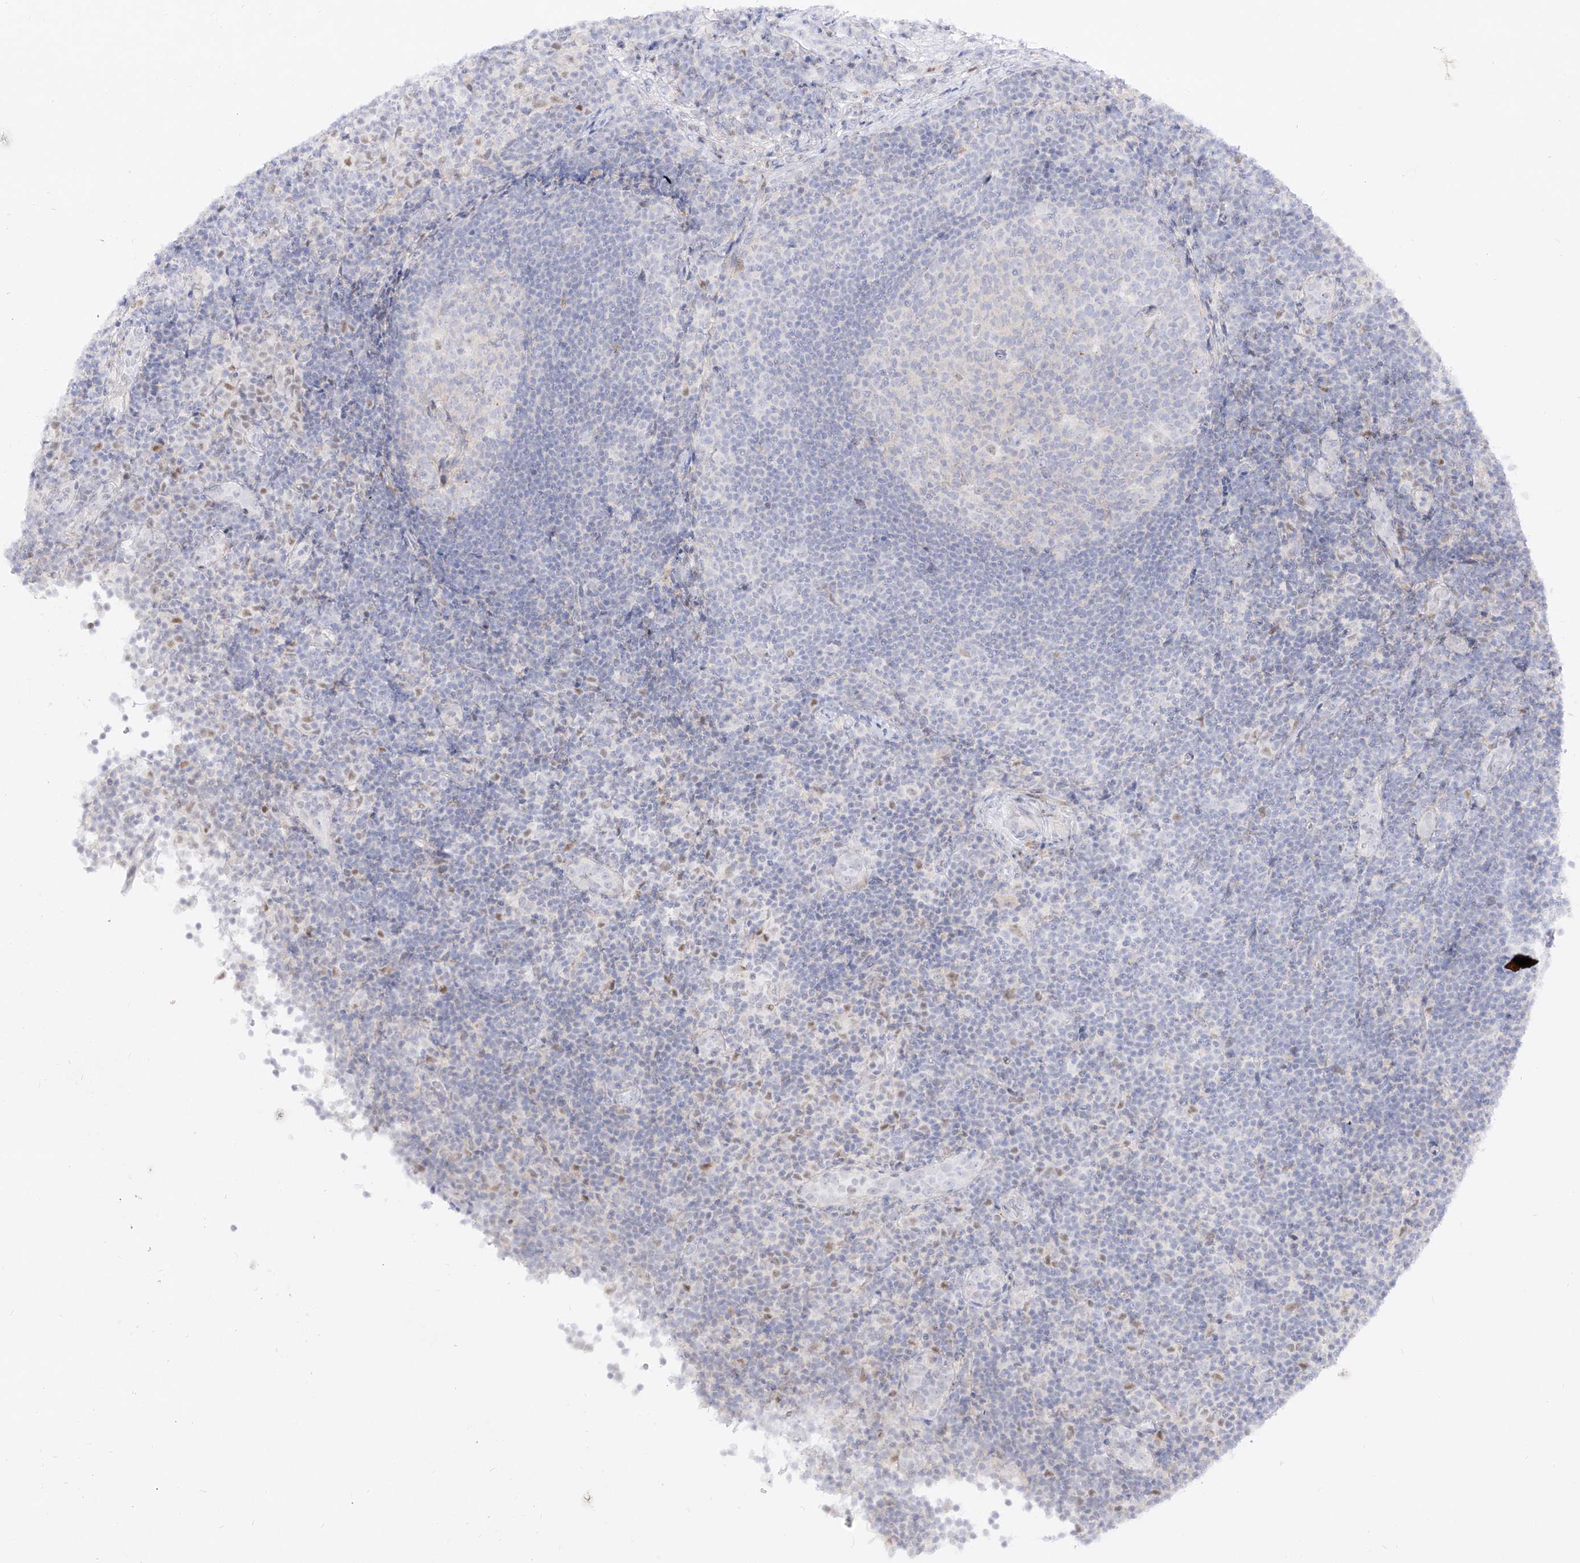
{"staining": {"intensity": "negative", "quantity": "none", "location": "none"}, "tissue": "lymph node", "cell_type": "Germinal center cells", "image_type": "normal", "snomed": [{"axis": "morphology", "description": "Normal tissue, NOS"}, {"axis": "topography", "description": "Lymph node"}], "caption": "Photomicrograph shows no protein positivity in germinal center cells of benign lymph node. (DAB immunohistochemistry (IHC), high magnification).", "gene": "DMKN", "patient": {"sex": "female", "age": 22}}